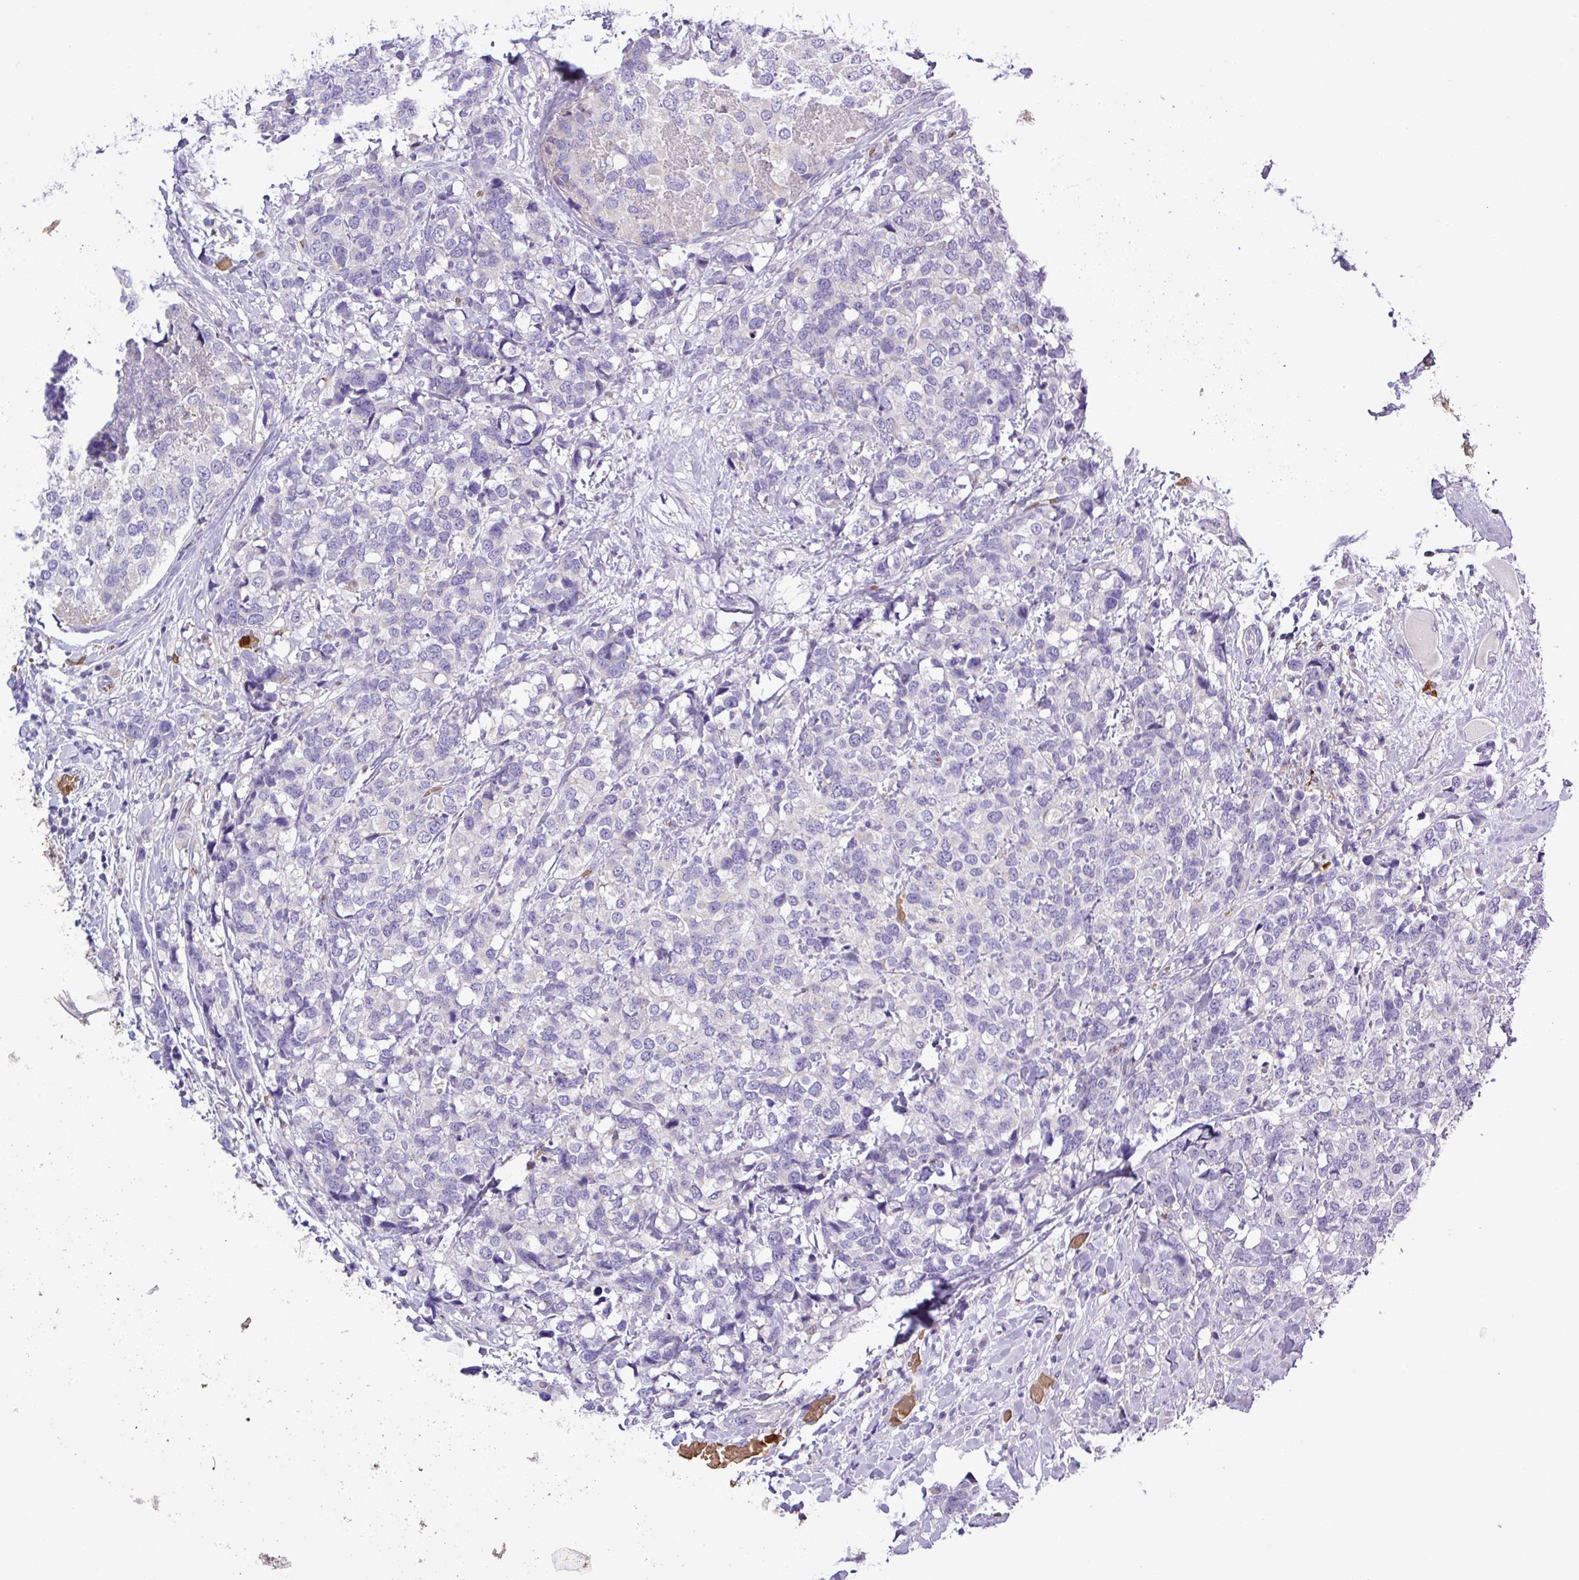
{"staining": {"intensity": "negative", "quantity": "none", "location": "none"}, "tissue": "breast cancer", "cell_type": "Tumor cells", "image_type": "cancer", "snomed": [{"axis": "morphology", "description": "Lobular carcinoma"}, {"axis": "topography", "description": "Breast"}], "caption": "Breast lobular carcinoma was stained to show a protein in brown. There is no significant positivity in tumor cells.", "gene": "MGAT4B", "patient": {"sex": "female", "age": 59}}